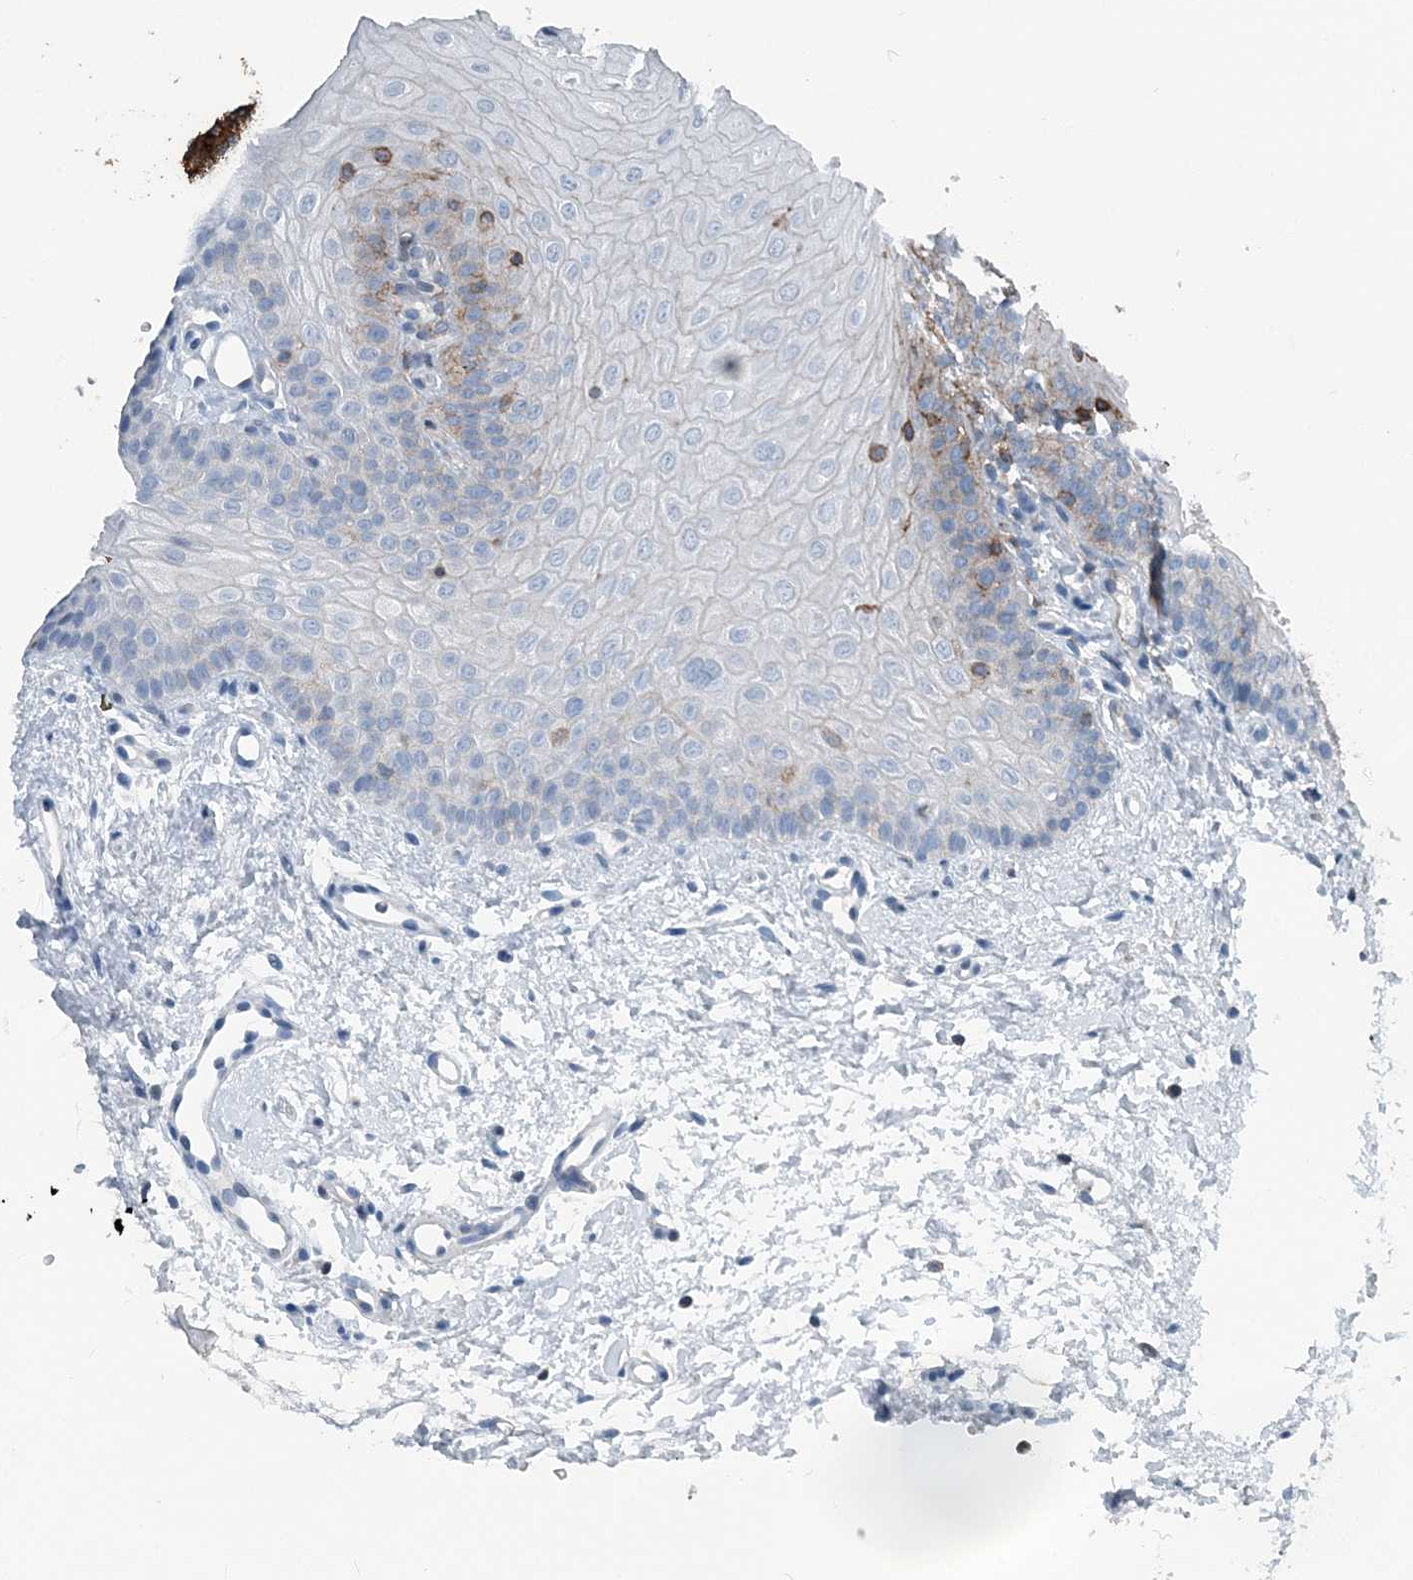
{"staining": {"intensity": "negative", "quantity": "none", "location": "none"}, "tissue": "oral mucosa", "cell_type": "Squamous epithelial cells", "image_type": "normal", "snomed": [{"axis": "morphology", "description": "Normal tissue, NOS"}, {"axis": "topography", "description": "Oral tissue"}], "caption": "Immunohistochemistry (IHC) of unremarkable oral mucosa exhibits no expression in squamous epithelial cells. Nuclei are stained in blue.", "gene": "CFL1", "patient": {"sex": "female", "age": 68}}